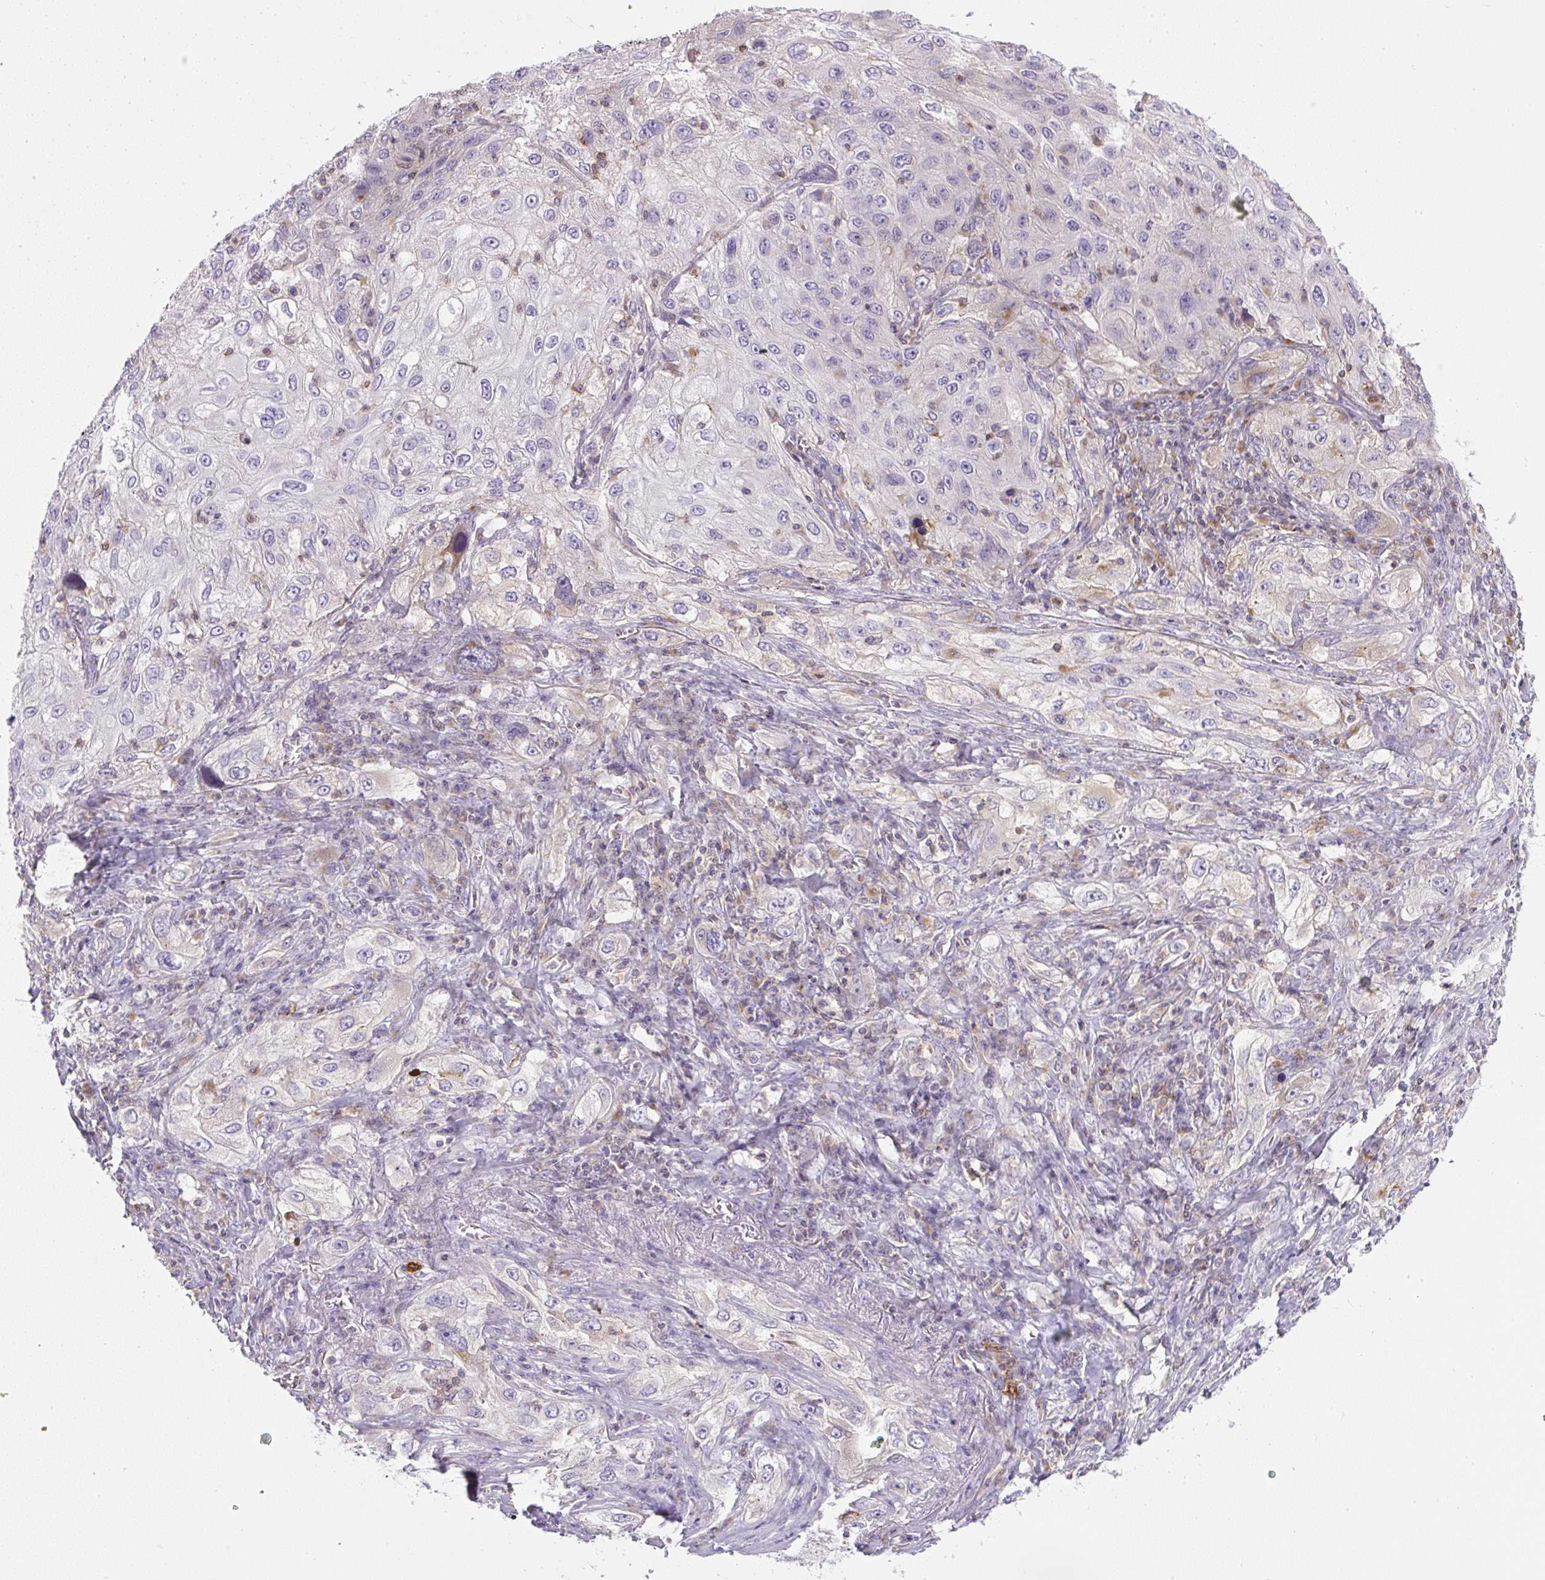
{"staining": {"intensity": "negative", "quantity": "none", "location": "none"}, "tissue": "lung cancer", "cell_type": "Tumor cells", "image_type": "cancer", "snomed": [{"axis": "morphology", "description": "Squamous cell carcinoma, NOS"}, {"axis": "topography", "description": "Lung"}], "caption": "Immunohistochemical staining of human lung squamous cell carcinoma shows no significant positivity in tumor cells.", "gene": "PIP5KL1", "patient": {"sex": "female", "age": 69}}